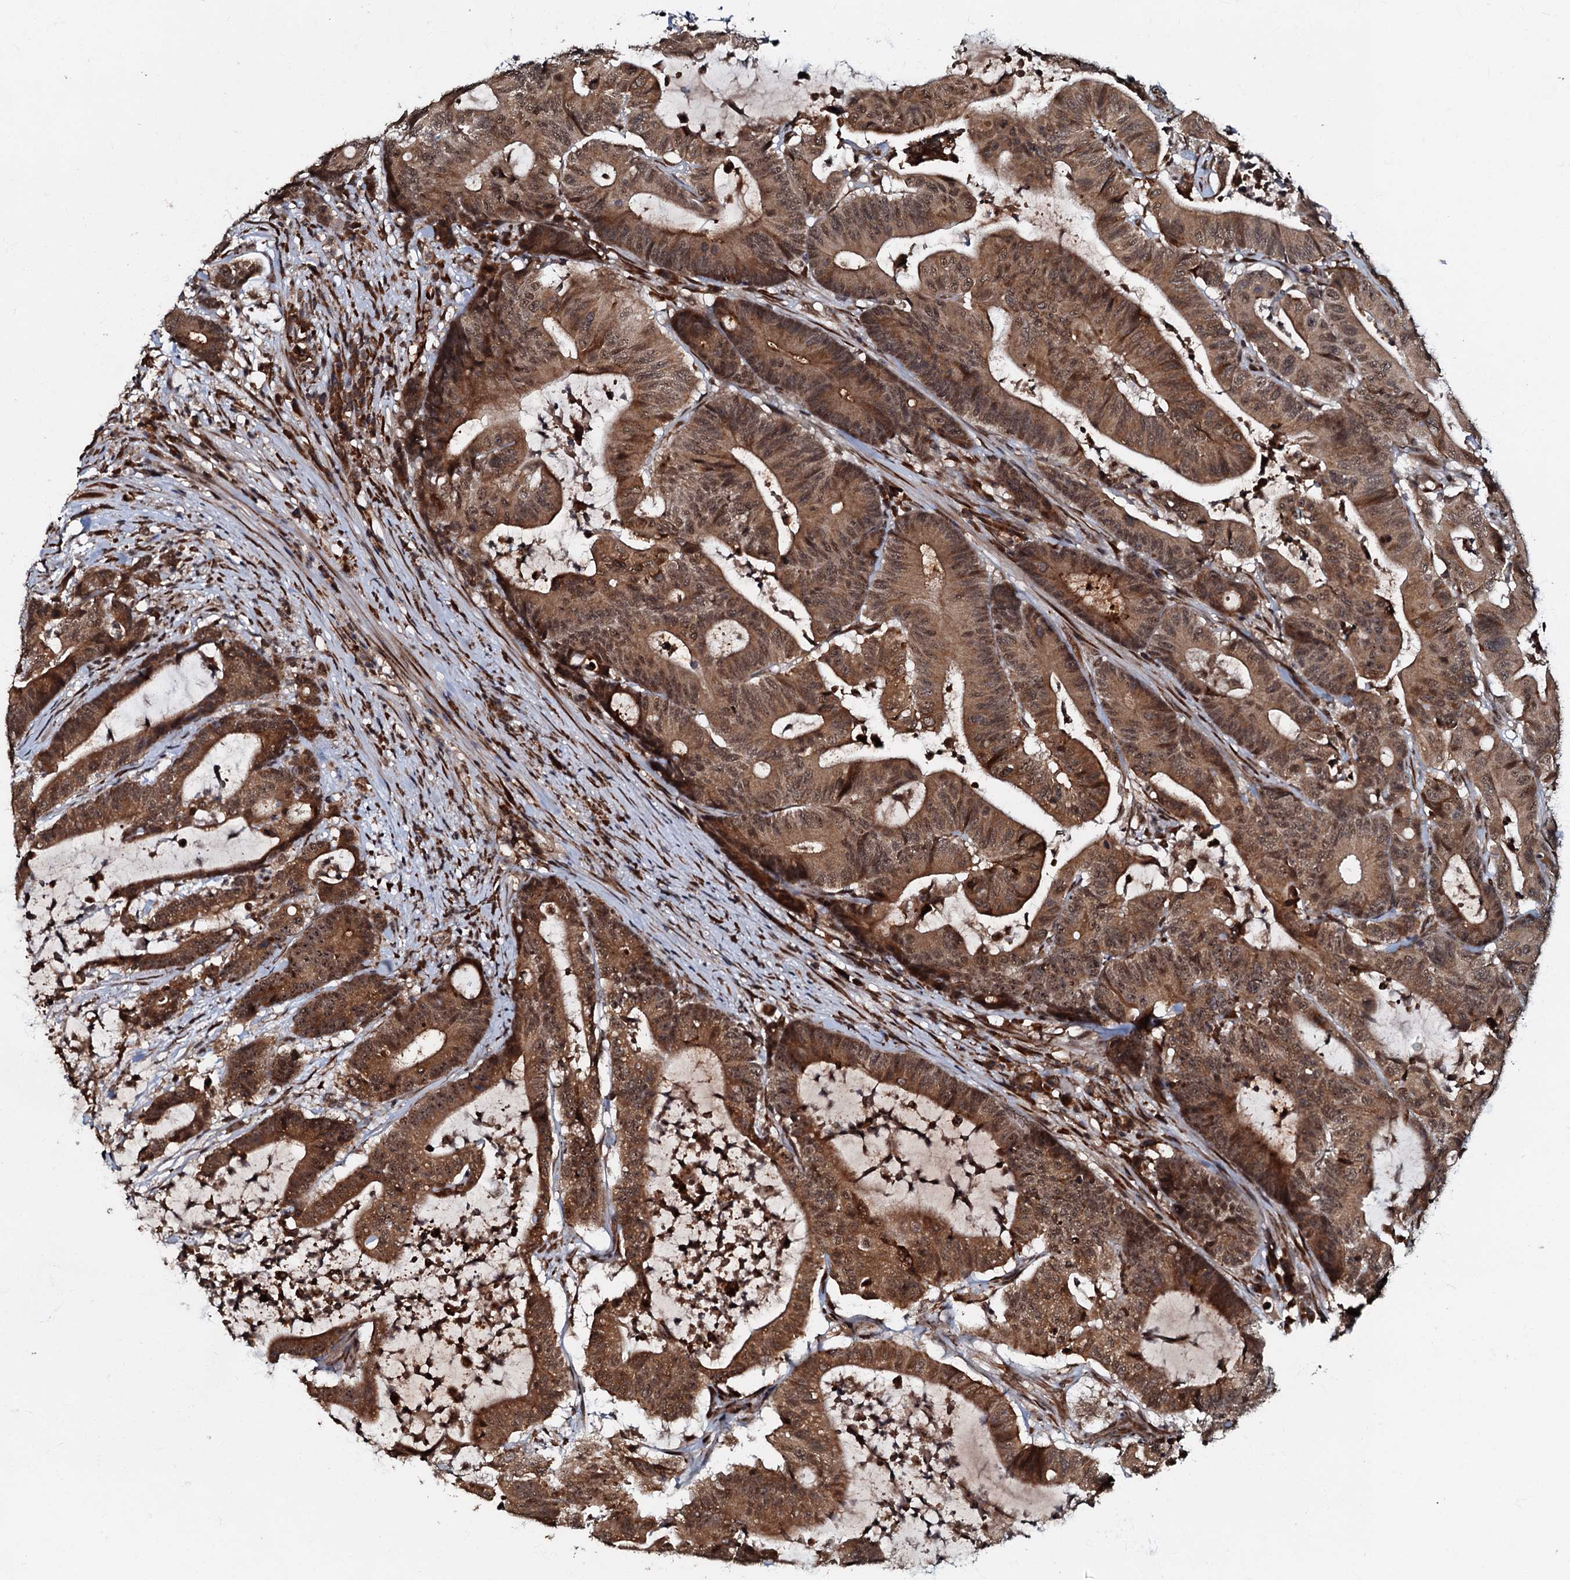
{"staining": {"intensity": "moderate", "quantity": ">75%", "location": "cytoplasmic/membranous,nuclear"}, "tissue": "colorectal cancer", "cell_type": "Tumor cells", "image_type": "cancer", "snomed": [{"axis": "morphology", "description": "Adenocarcinoma, NOS"}, {"axis": "topography", "description": "Colon"}], "caption": "Immunohistochemistry (IHC) (DAB (3,3'-diaminobenzidine)) staining of adenocarcinoma (colorectal) reveals moderate cytoplasmic/membranous and nuclear protein staining in about >75% of tumor cells. (brown staining indicates protein expression, while blue staining denotes nuclei).", "gene": "C18orf32", "patient": {"sex": "female", "age": 84}}